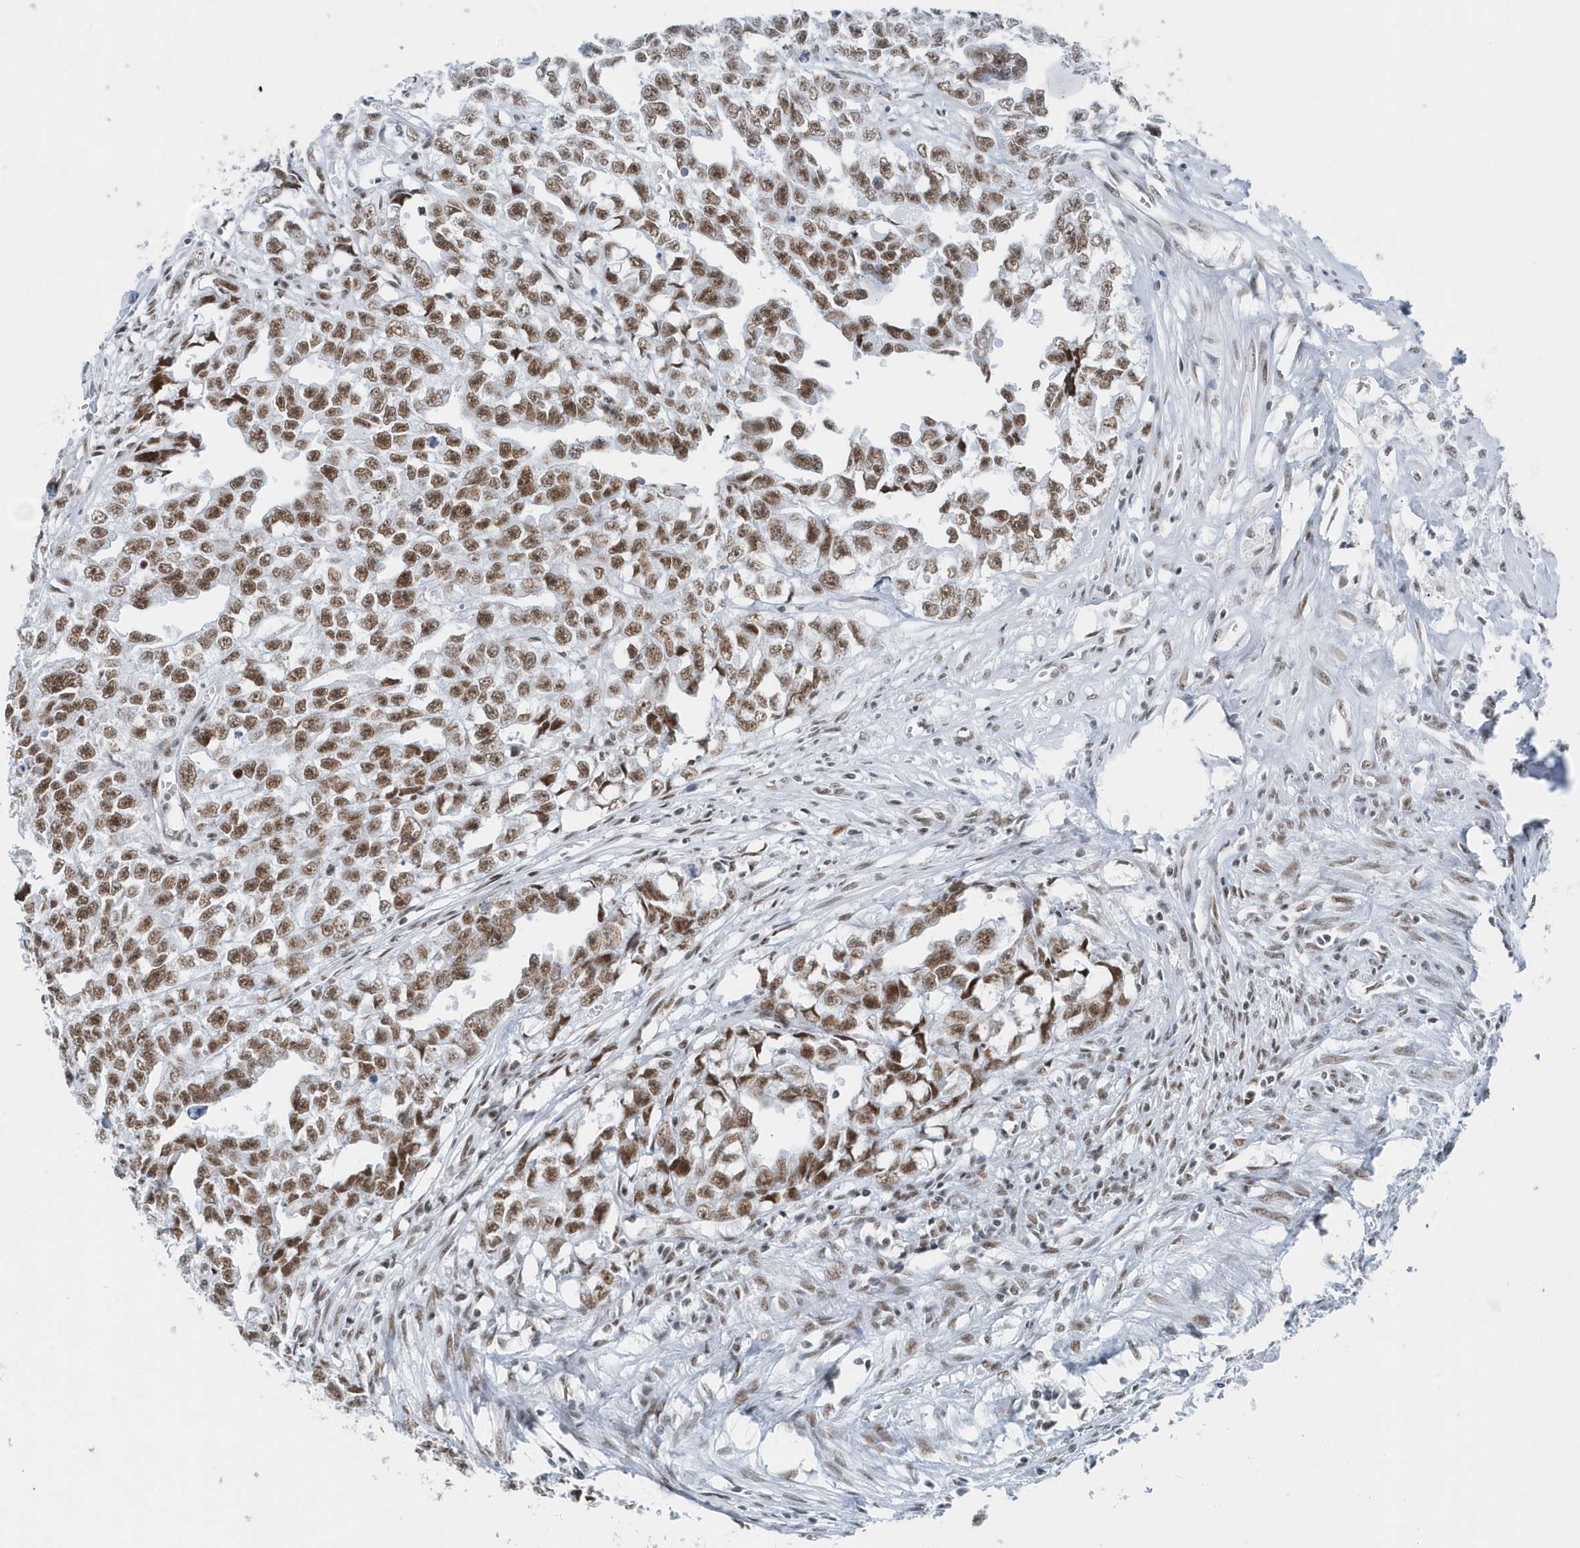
{"staining": {"intensity": "strong", "quantity": ">75%", "location": "nuclear"}, "tissue": "testis cancer", "cell_type": "Tumor cells", "image_type": "cancer", "snomed": [{"axis": "morphology", "description": "Seminoma, NOS"}, {"axis": "morphology", "description": "Carcinoma, Embryonal, NOS"}, {"axis": "topography", "description": "Testis"}], "caption": "Immunohistochemistry (IHC) histopathology image of testis cancer (seminoma) stained for a protein (brown), which exhibits high levels of strong nuclear staining in approximately >75% of tumor cells.", "gene": "FIP1L1", "patient": {"sex": "male", "age": 43}}